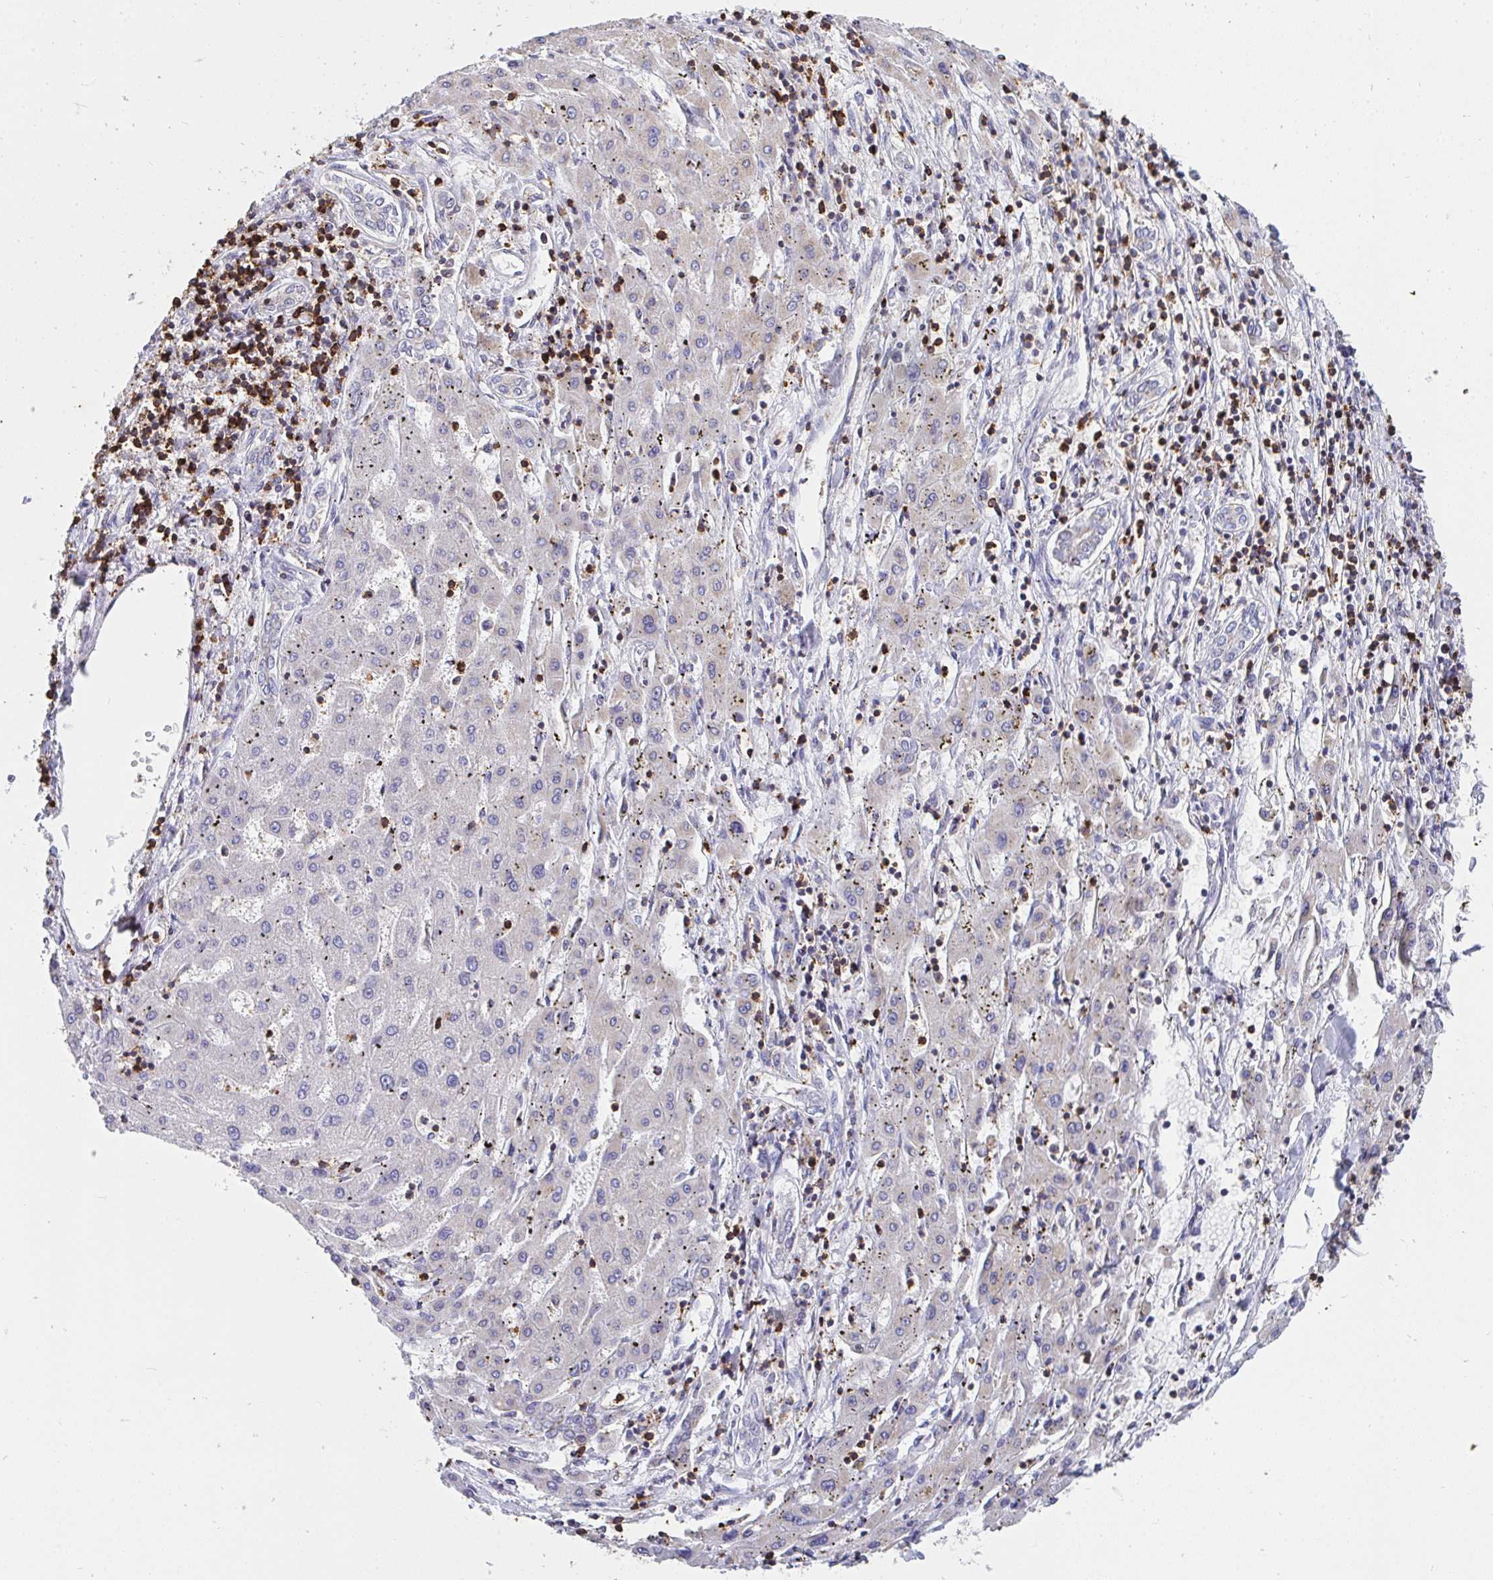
{"staining": {"intensity": "negative", "quantity": "none", "location": "none"}, "tissue": "liver cancer", "cell_type": "Tumor cells", "image_type": "cancer", "snomed": [{"axis": "morphology", "description": "Carcinoma, Hepatocellular, NOS"}, {"axis": "topography", "description": "Liver"}], "caption": "Tumor cells are negative for brown protein staining in liver hepatocellular carcinoma. (DAB IHC, high magnification).", "gene": "CFL1", "patient": {"sex": "male", "age": 72}}